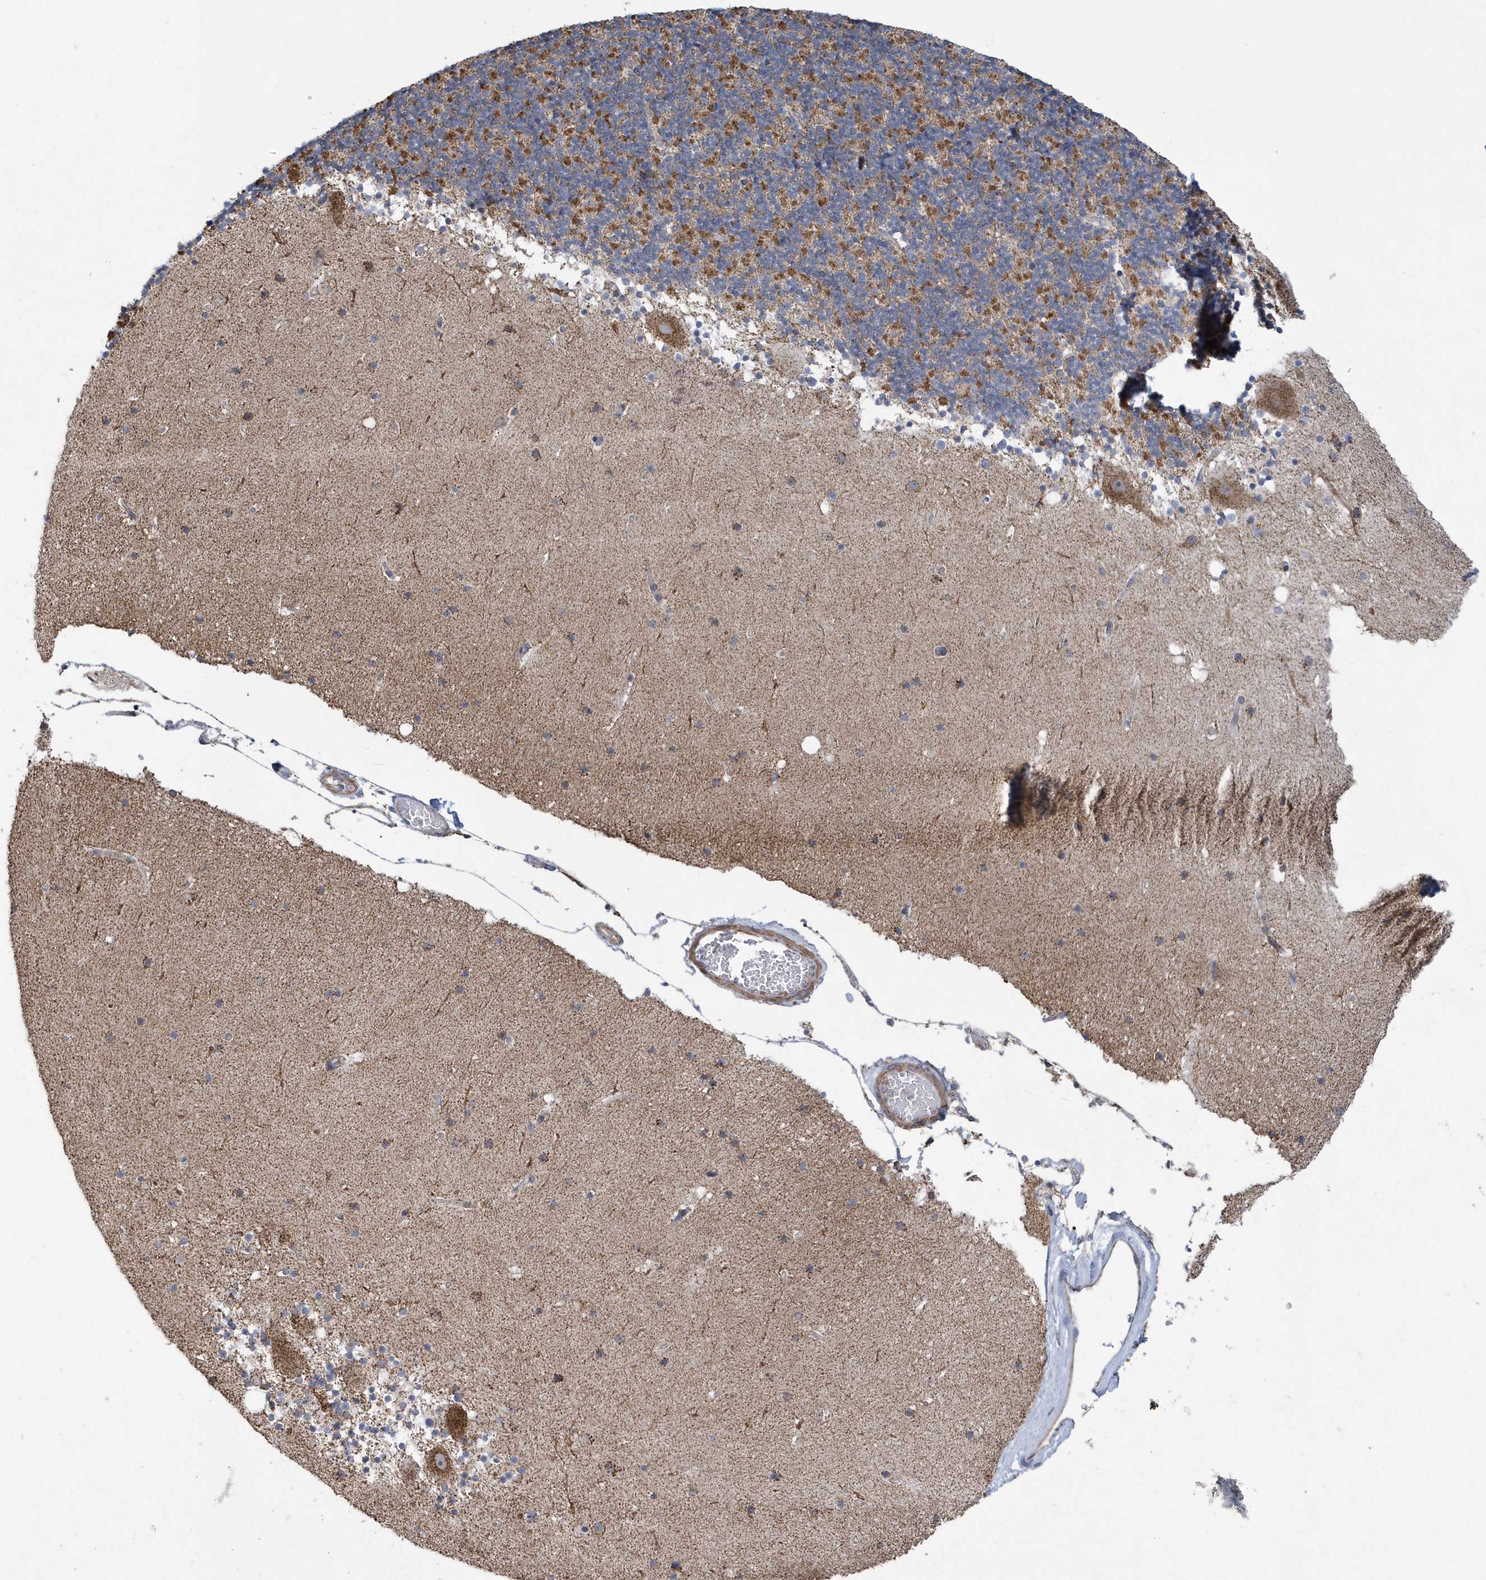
{"staining": {"intensity": "moderate", "quantity": ">75%", "location": "cytoplasmic/membranous"}, "tissue": "cerebellum", "cell_type": "Cells in granular layer", "image_type": "normal", "snomed": [{"axis": "morphology", "description": "Normal tissue, NOS"}, {"axis": "topography", "description": "Cerebellum"}], "caption": "IHC (DAB (3,3'-diaminobenzidine)) staining of normal cerebellum demonstrates moderate cytoplasmic/membranous protein positivity in approximately >75% of cells in granular layer.", "gene": "SLX9", "patient": {"sex": "male", "age": 57}}